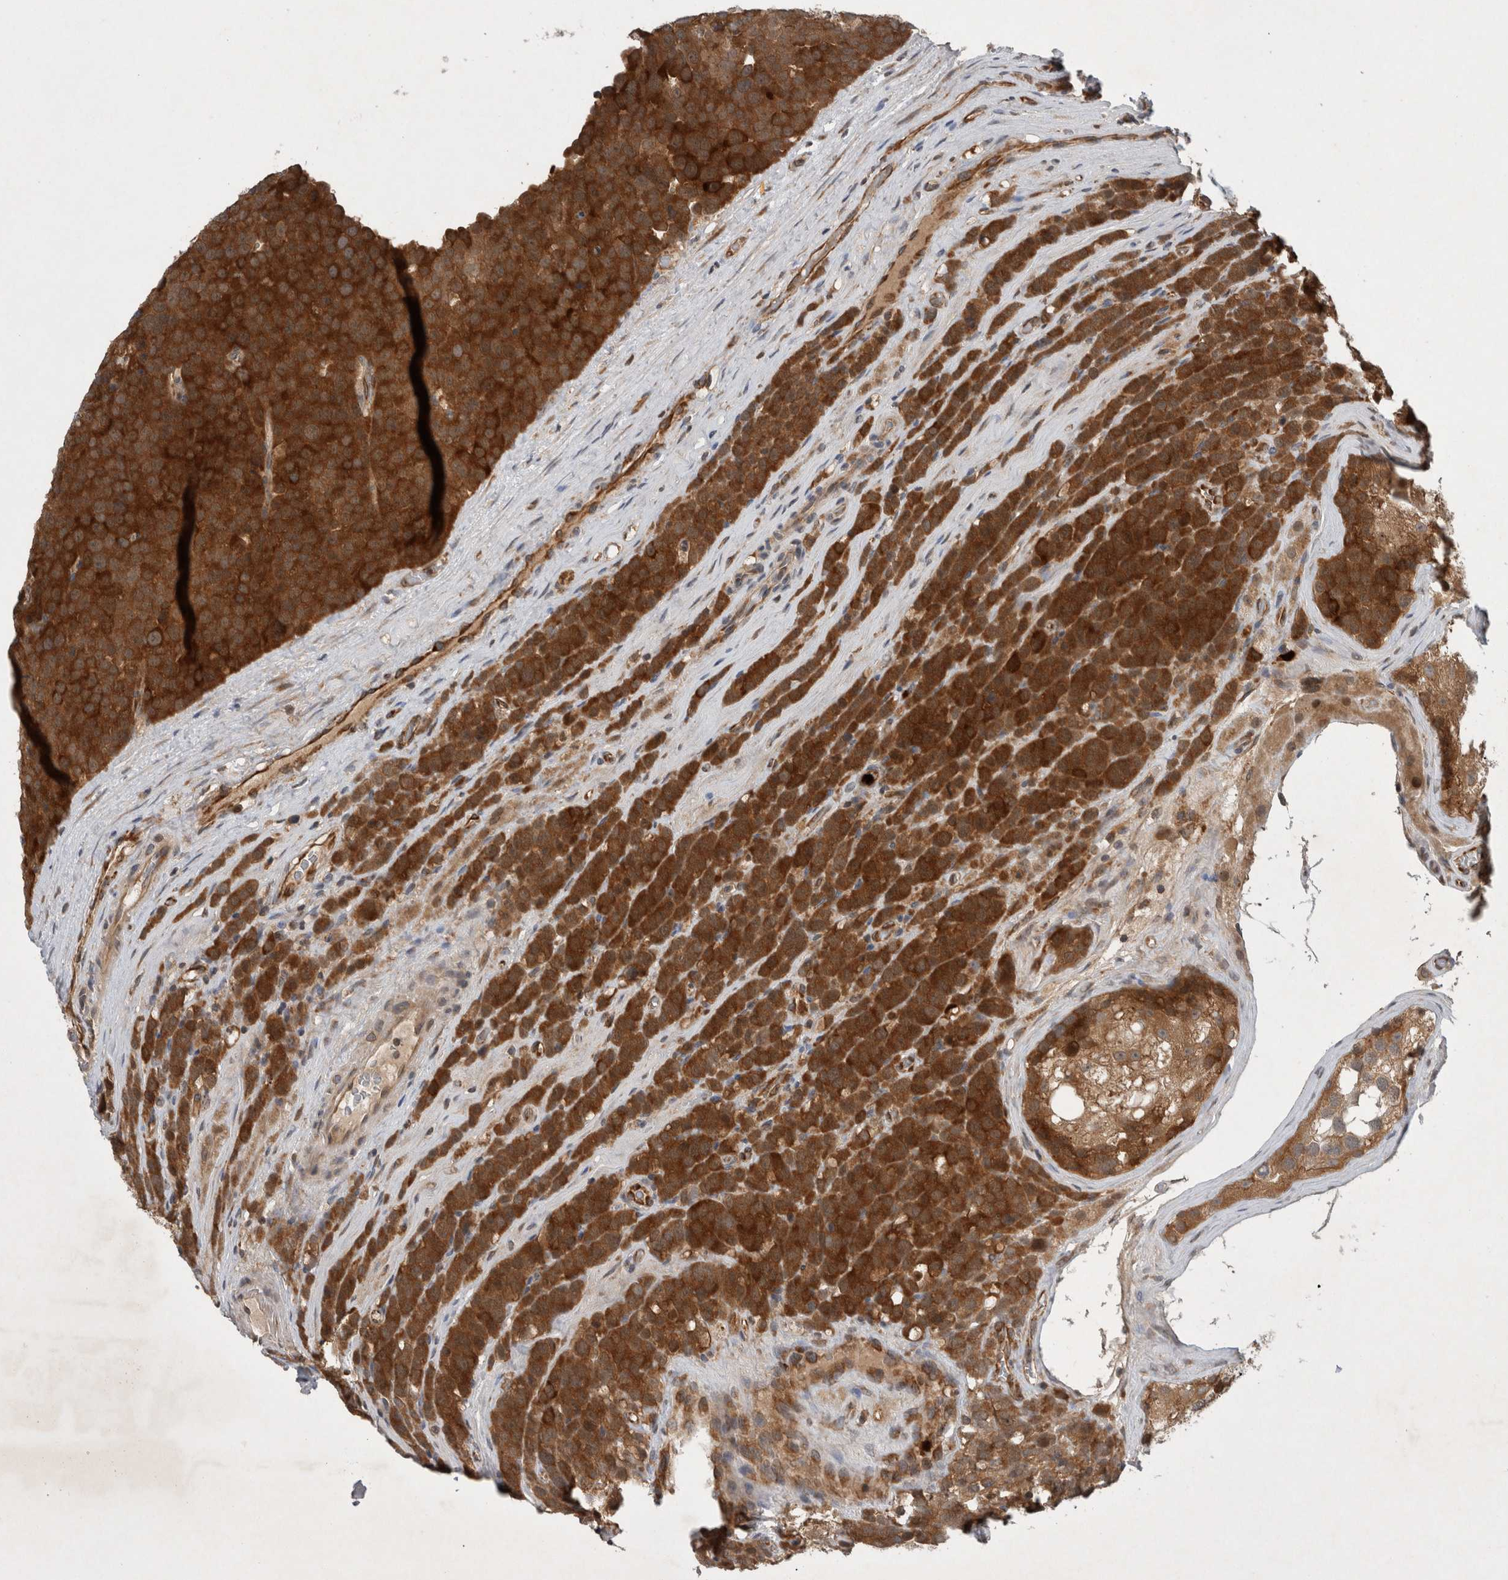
{"staining": {"intensity": "strong", "quantity": ">75%", "location": "cytoplasmic/membranous"}, "tissue": "testis cancer", "cell_type": "Tumor cells", "image_type": "cancer", "snomed": [{"axis": "morphology", "description": "Seminoma, NOS"}, {"axis": "topography", "description": "Testis"}], "caption": "Testis seminoma stained with IHC shows strong cytoplasmic/membranous staining in approximately >75% of tumor cells.", "gene": "PDCD2", "patient": {"sex": "male", "age": 71}}